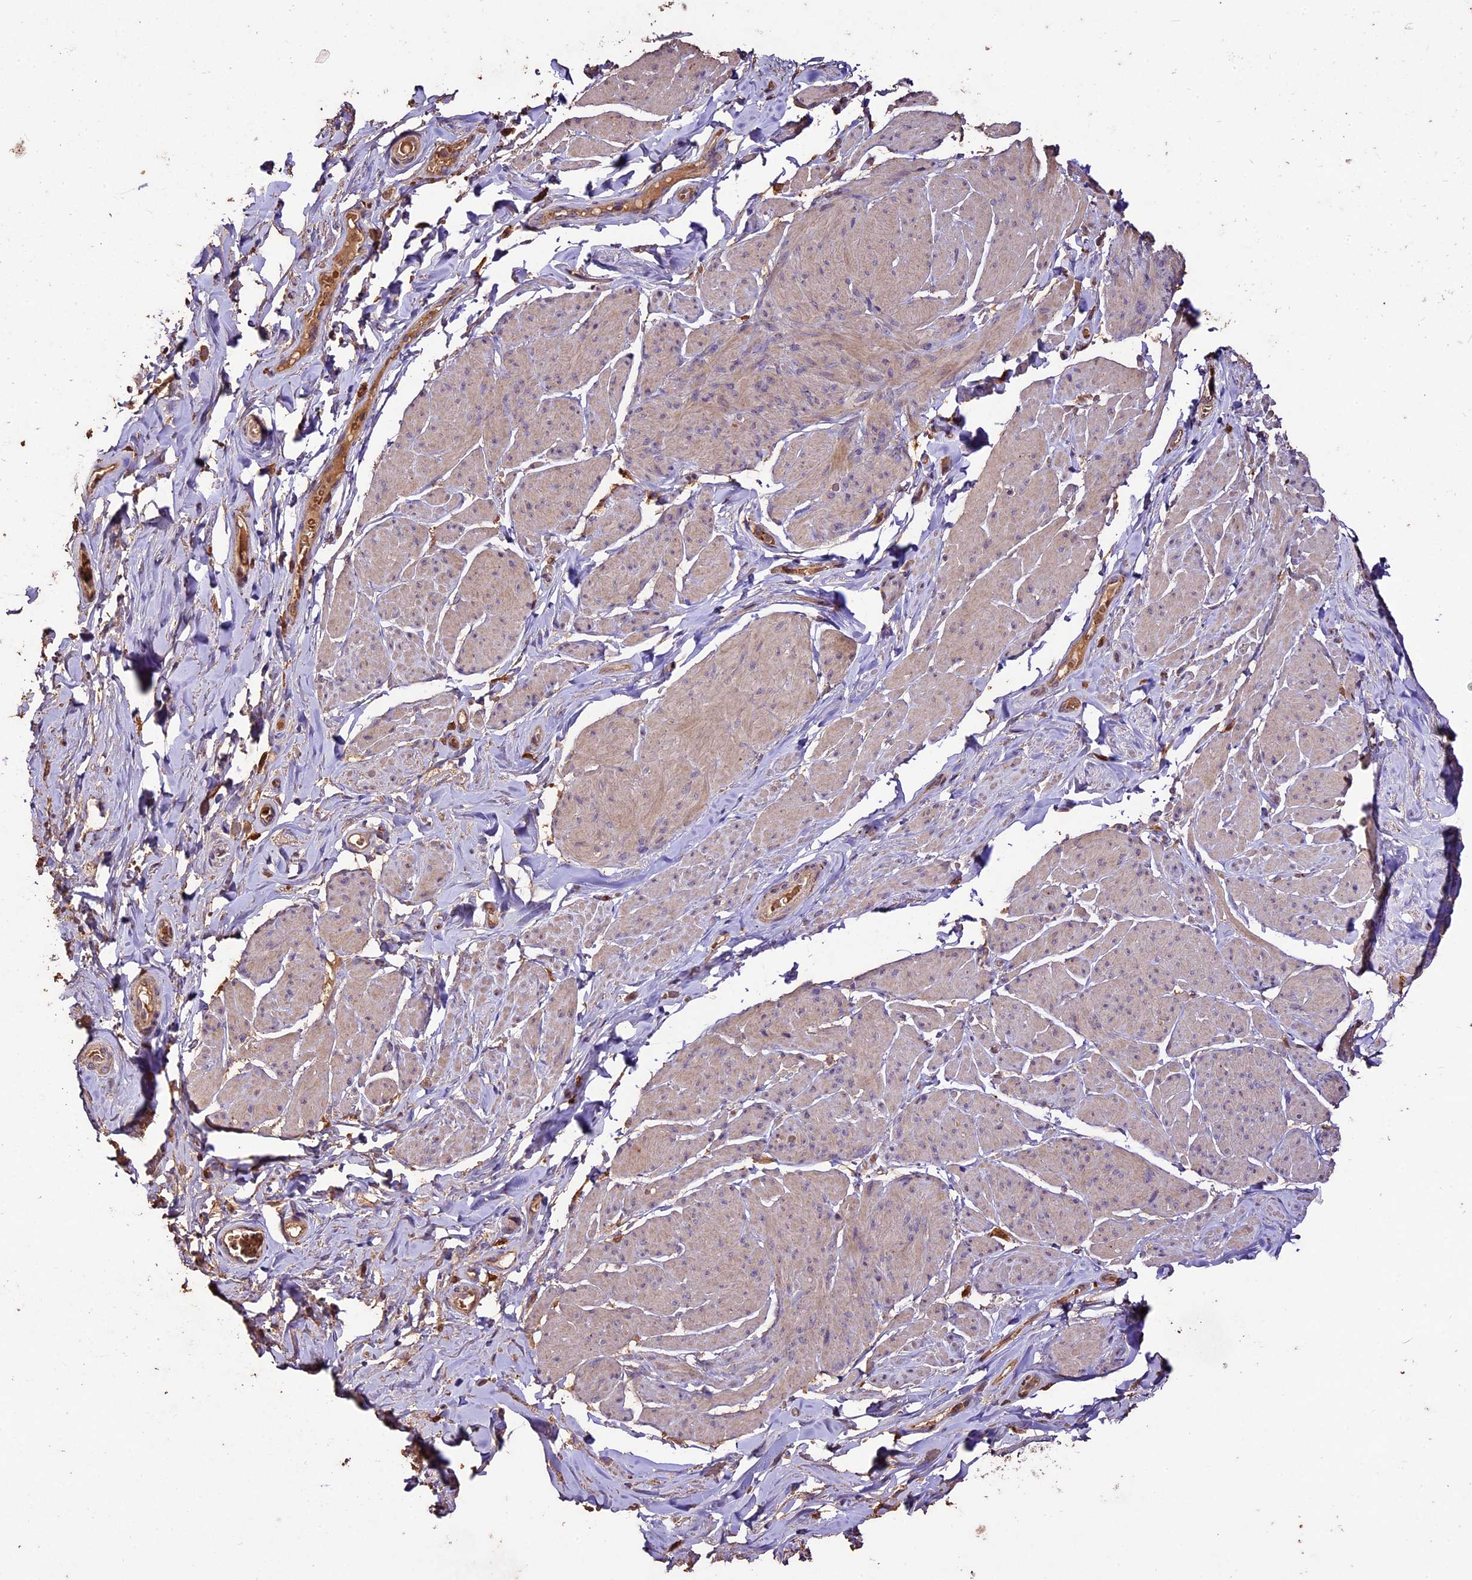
{"staining": {"intensity": "weak", "quantity": "<25%", "location": "cytoplasmic/membranous"}, "tissue": "smooth muscle", "cell_type": "Smooth muscle cells", "image_type": "normal", "snomed": [{"axis": "morphology", "description": "Normal tissue, NOS"}, {"axis": "topography", "description": "Smooth muscle"}, {"axis": "topography", "description": "Peripheral nerve tissue"}], "caption": "A high-resolution micrograph shows IHC staining of unremarkable smooth muscle, which demonstrates no significant staining in smooth muscle cells.", "gene": "CRLF1", "patient": {"sex": "male", "age": 69}}